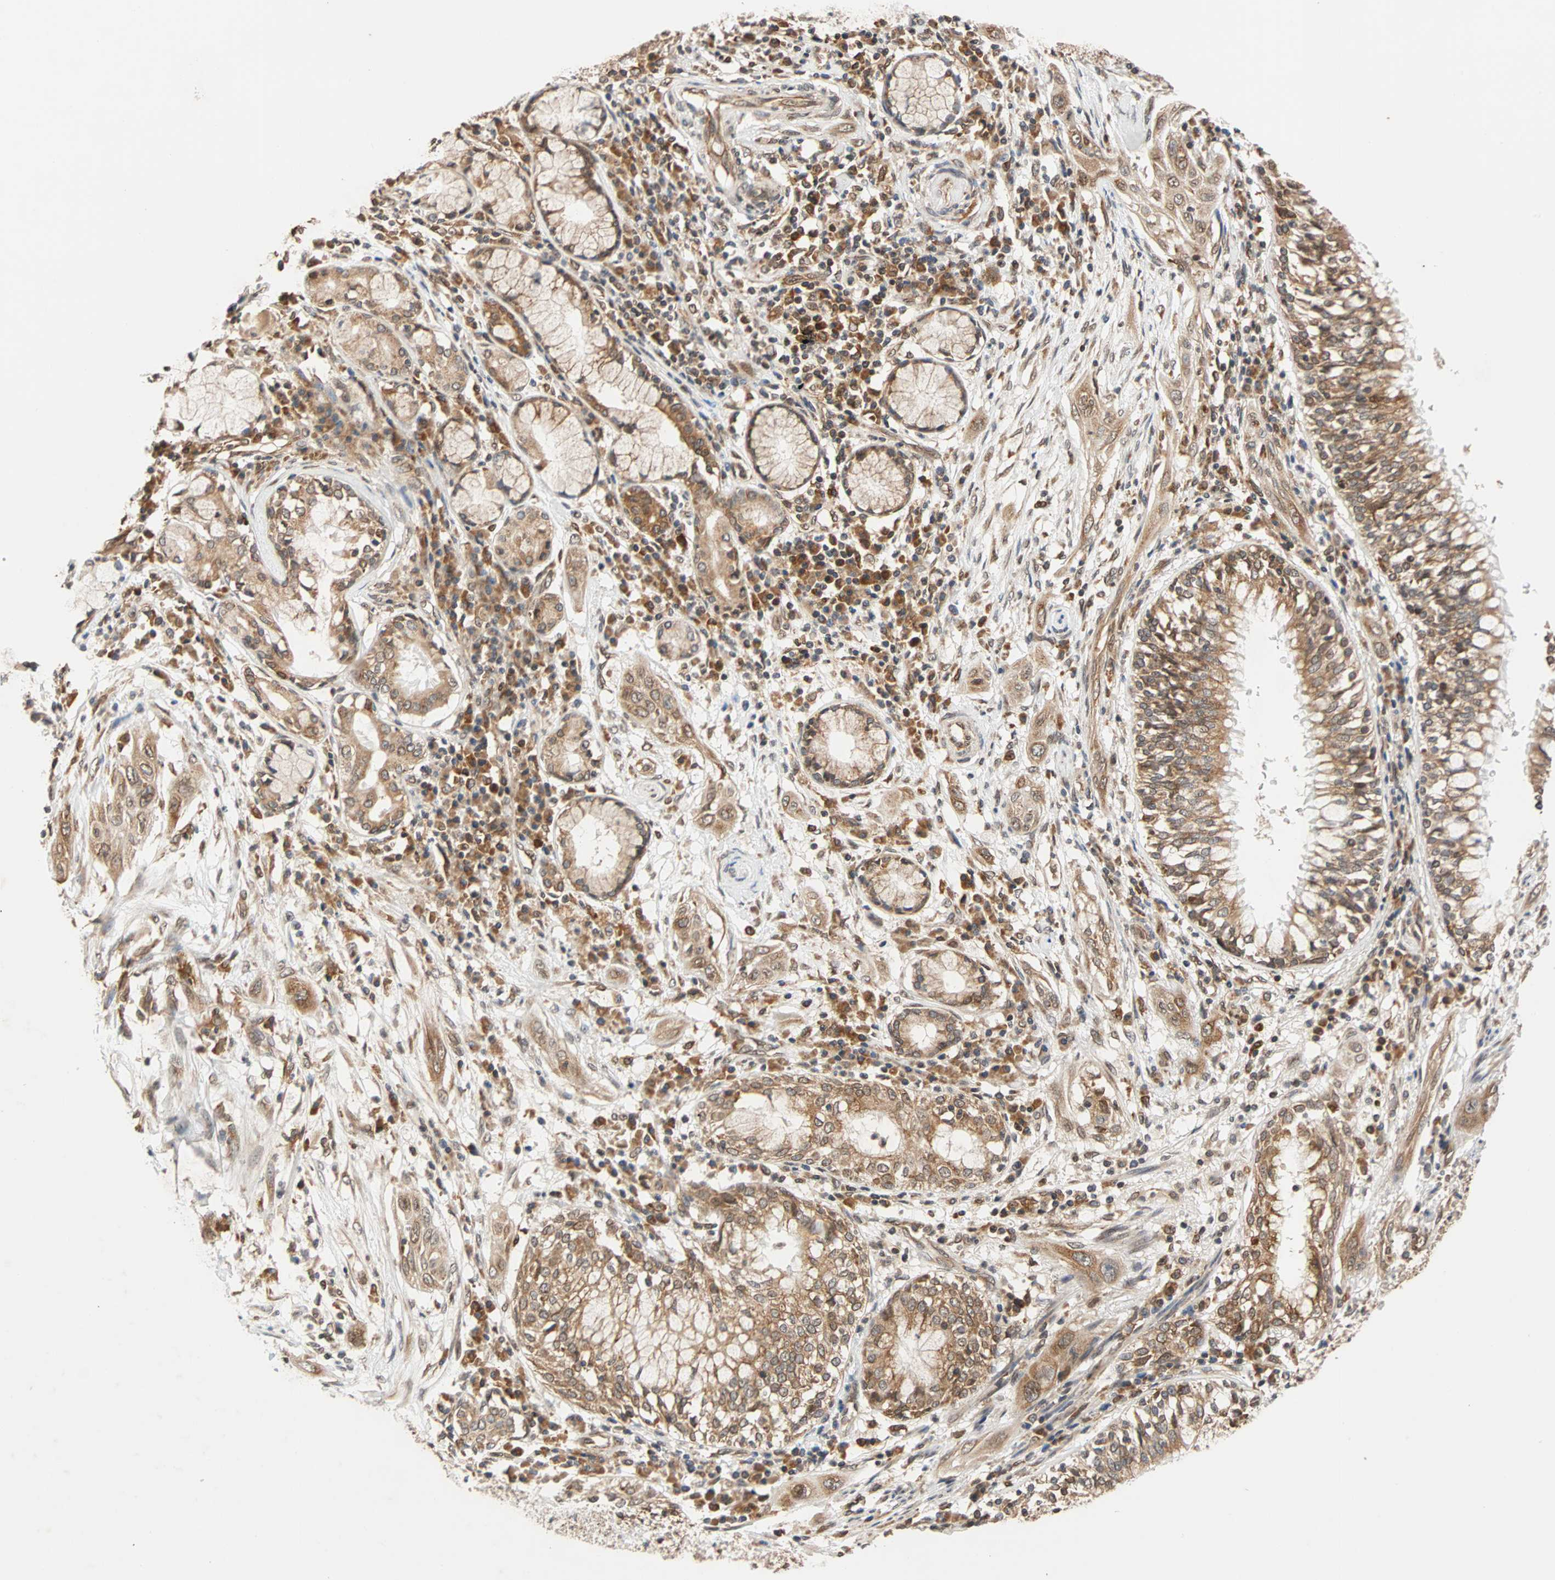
{"staining": {"intensity": "moderate", "quantity": "25%-75%", "location": "cytoplasmic/membranous"}, "tissue": "lung cancer", "cell_type": "Tumor cells", "image_type": "cancer", "snomed": [{"axis": "morphology", "description": "Squamous cell carcinoma, NOS"}, {"axis": "topography", "description": "Lung"}], "caption": "Lung cancer tissue demonstrates moderate cytoplasmic/membranous expression in approximately 25%-75% of tumor cells, visualized by immunohistochemistry.", "gene": "AUP1", "patient": {"sex": "female", "age": 47}}